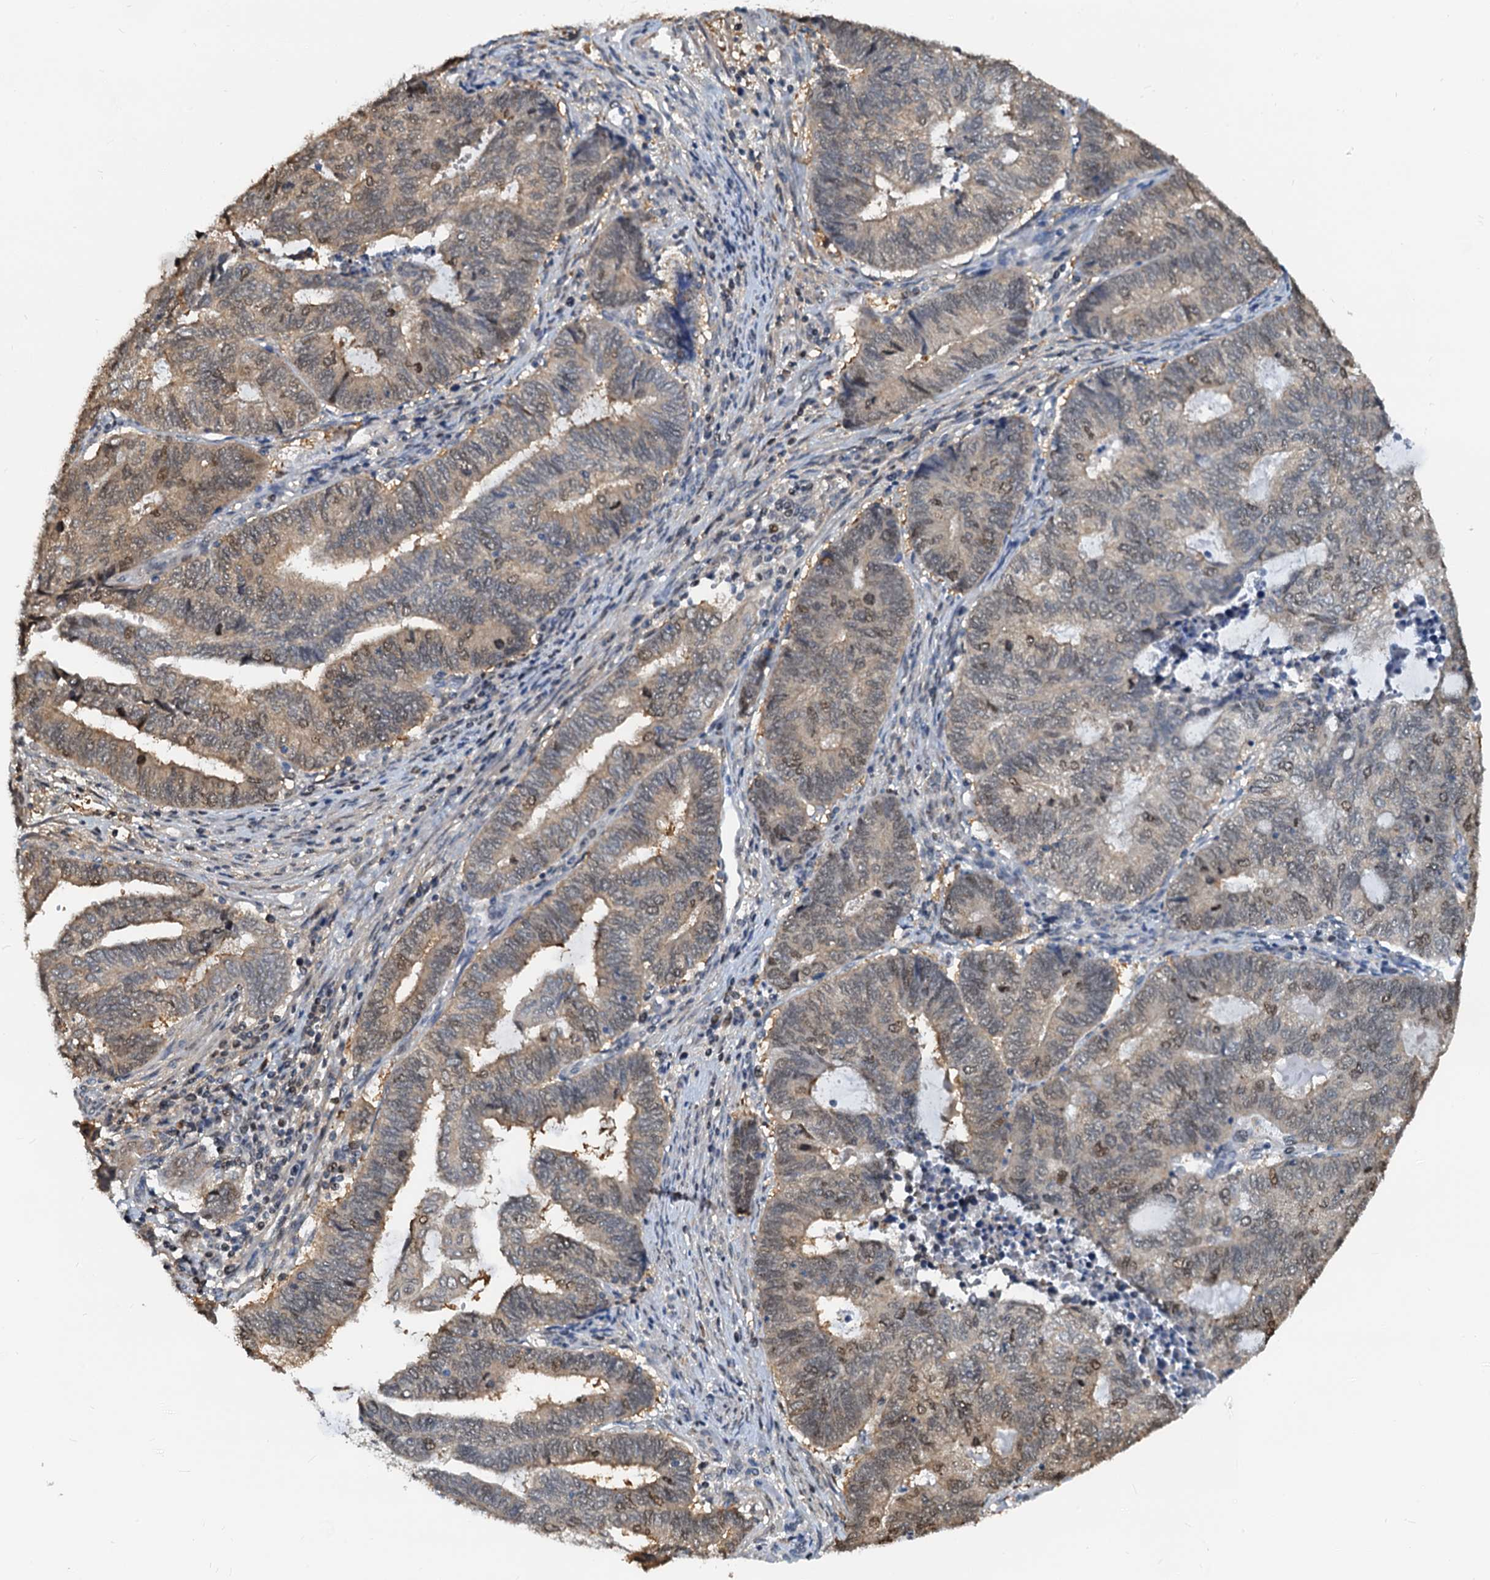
{"staining": {"intensity": "moderate", "quantity": "25%-75%", "location": "cytoplasmic/membranous,nuclear"}, "tissue": "endometrial cancer", "cell_type": "Tumor cells", "image_type": "cancer", "snomed": [{"axis": "morphology", "description": "Adenocarcinoma, NOS"}, {"axis": "topography", "description": "Uterus"}, {"axis": "topography", "description": "Endometrium"}], "caption": "Immunohistochemistry of adenocarcinoma (endometrial) reveals medium levels of moderate cytoplasmic/membranous and nuclear staining in approximately 25%-75% of tumor cells.", "gene": "PTGES3", "patient": {"sex": "female", "age": 70}}